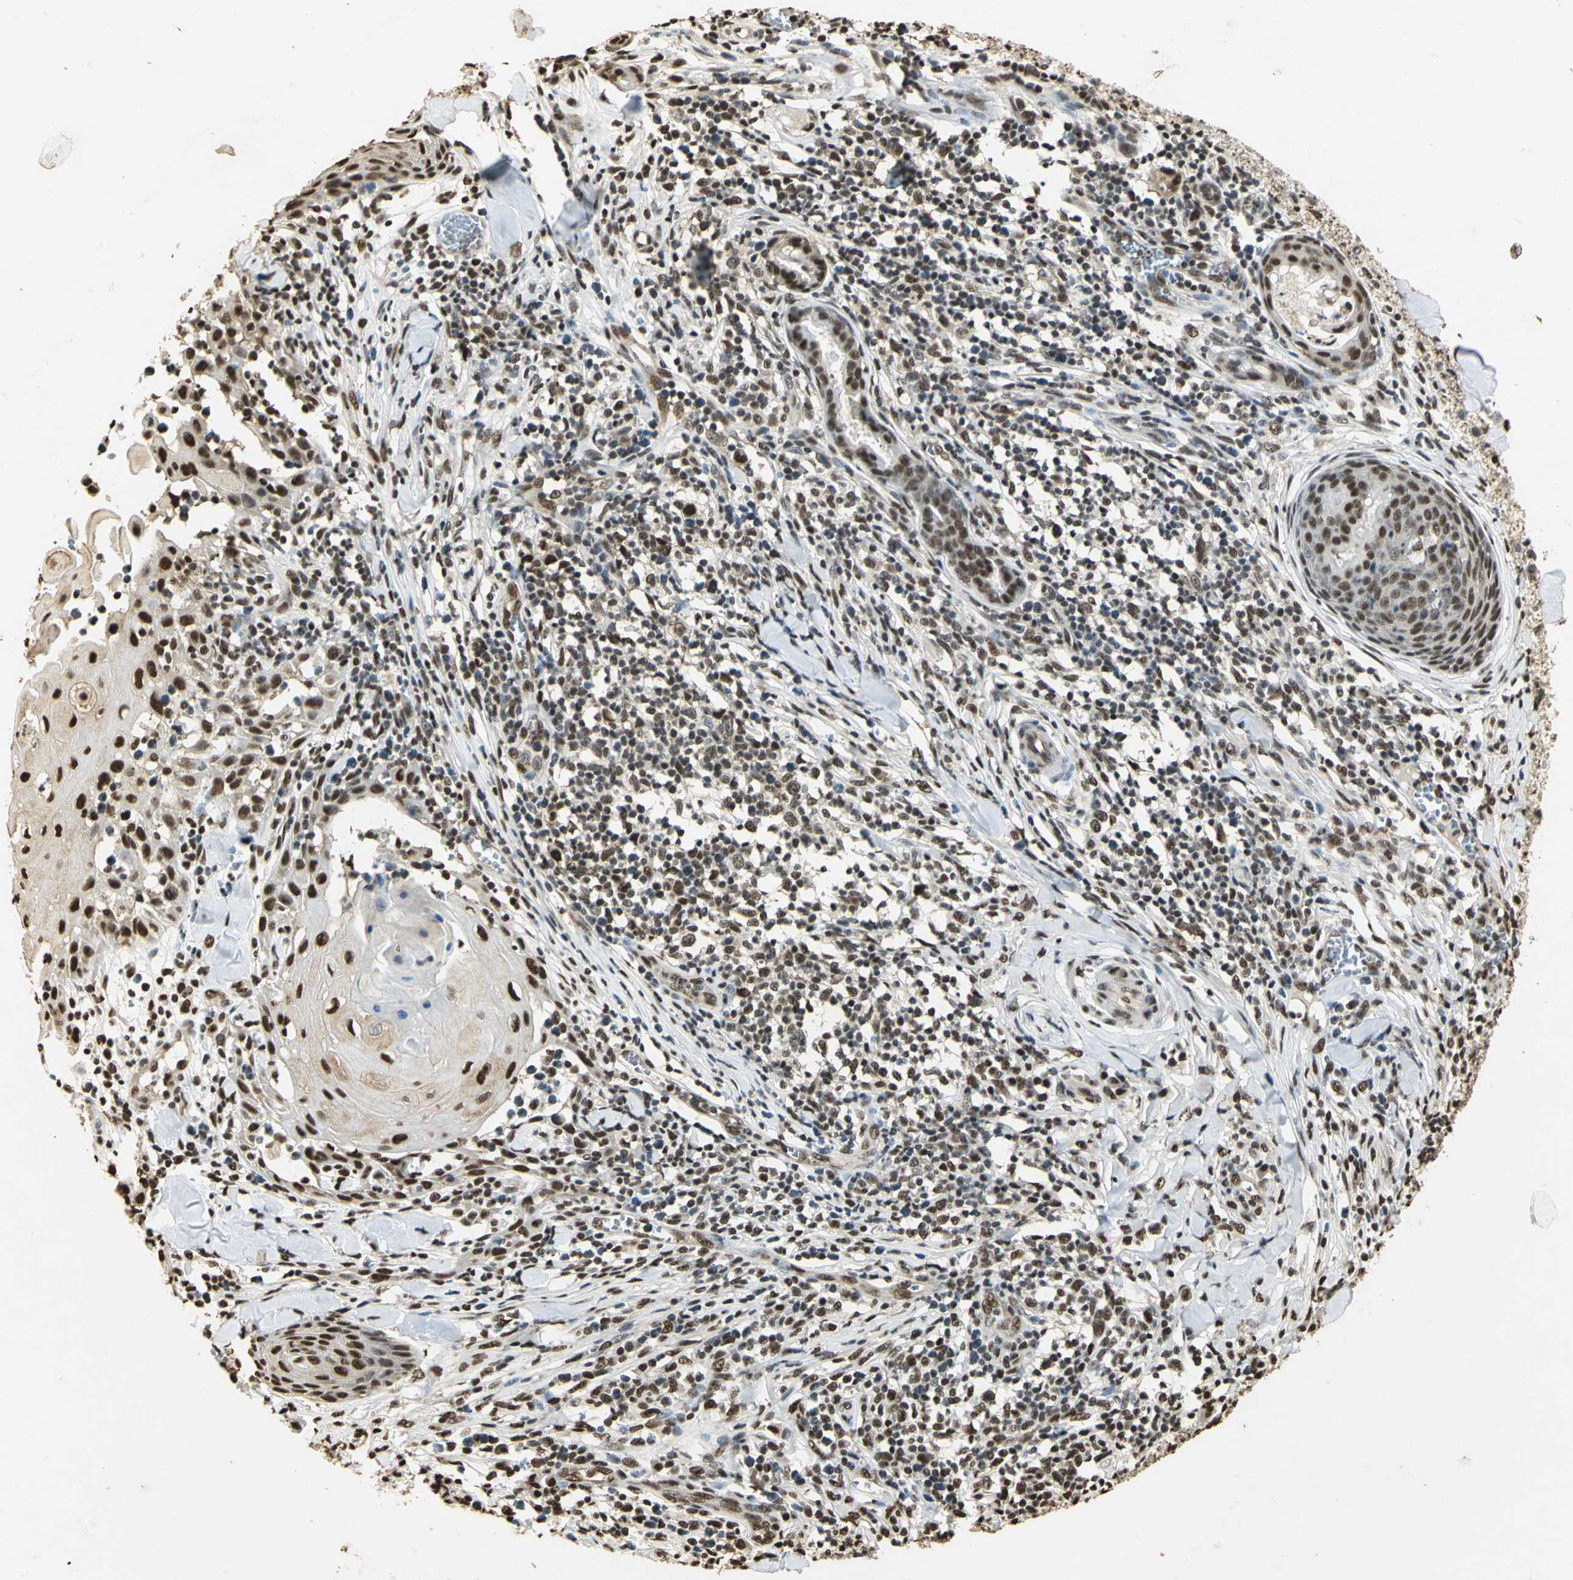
{"staining": {"intensity": "strong", "quantity": ">75%", "location": "nuclear"}, "tissue": "skin cancer", "cell_type": "Tumor cells", "image_type": "cancer", "snomed": [{"axis": "morphology", "description": "Squamous cell carcinoma, NOS"}, {"axis": "topography", "description": "Skin"}], "caption": "High-power microscopy captured an immunohistochemistry (IHC) histopathology image of squamous cell carcinoma (skin), revealing strong nuclear staining in about >75% of tumor cells.", "gene": "SET", "patient": {"sex": "male", "age": 24}}